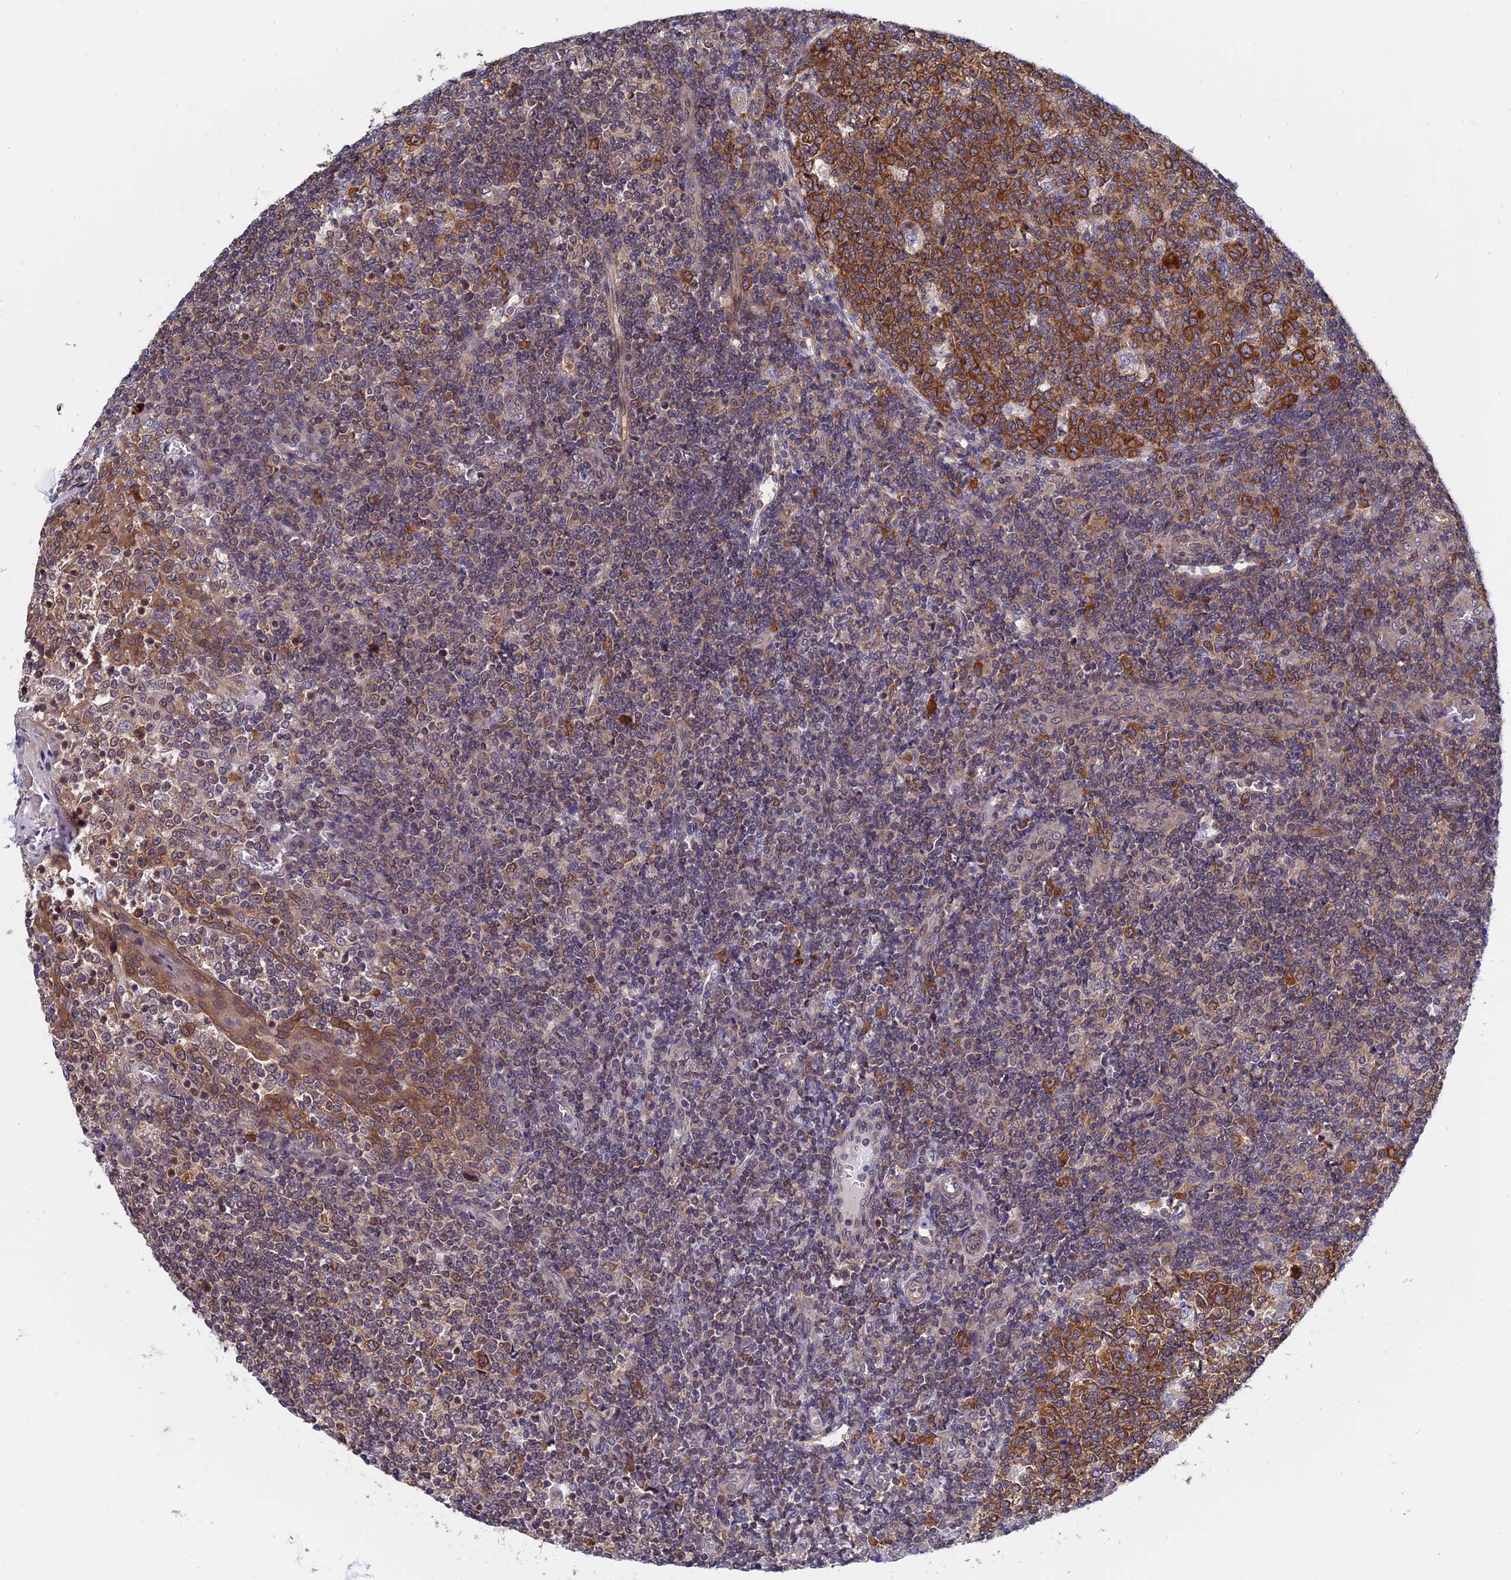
{"staining": {"intensity": "moderate", "quantity": ">75%", "location": "cytoplasmic/membranous"}, "tissue": "tonsil", "cell_type": "Germinal center cells", "image_type": "normal", "snomed": [{"axis": "morphology", "description": "Normal tissue, NOS"}, {"axis": "topography", "description": "Tonsil"}], "caption": "A brown stain labels moderate cytoplasmic/membranous staining of a protein in germinal center cells of normal tonsil. Nuclei are stained in blue.", "gene": "NAA10", "patient": {"sex": "female", "age": 19}}